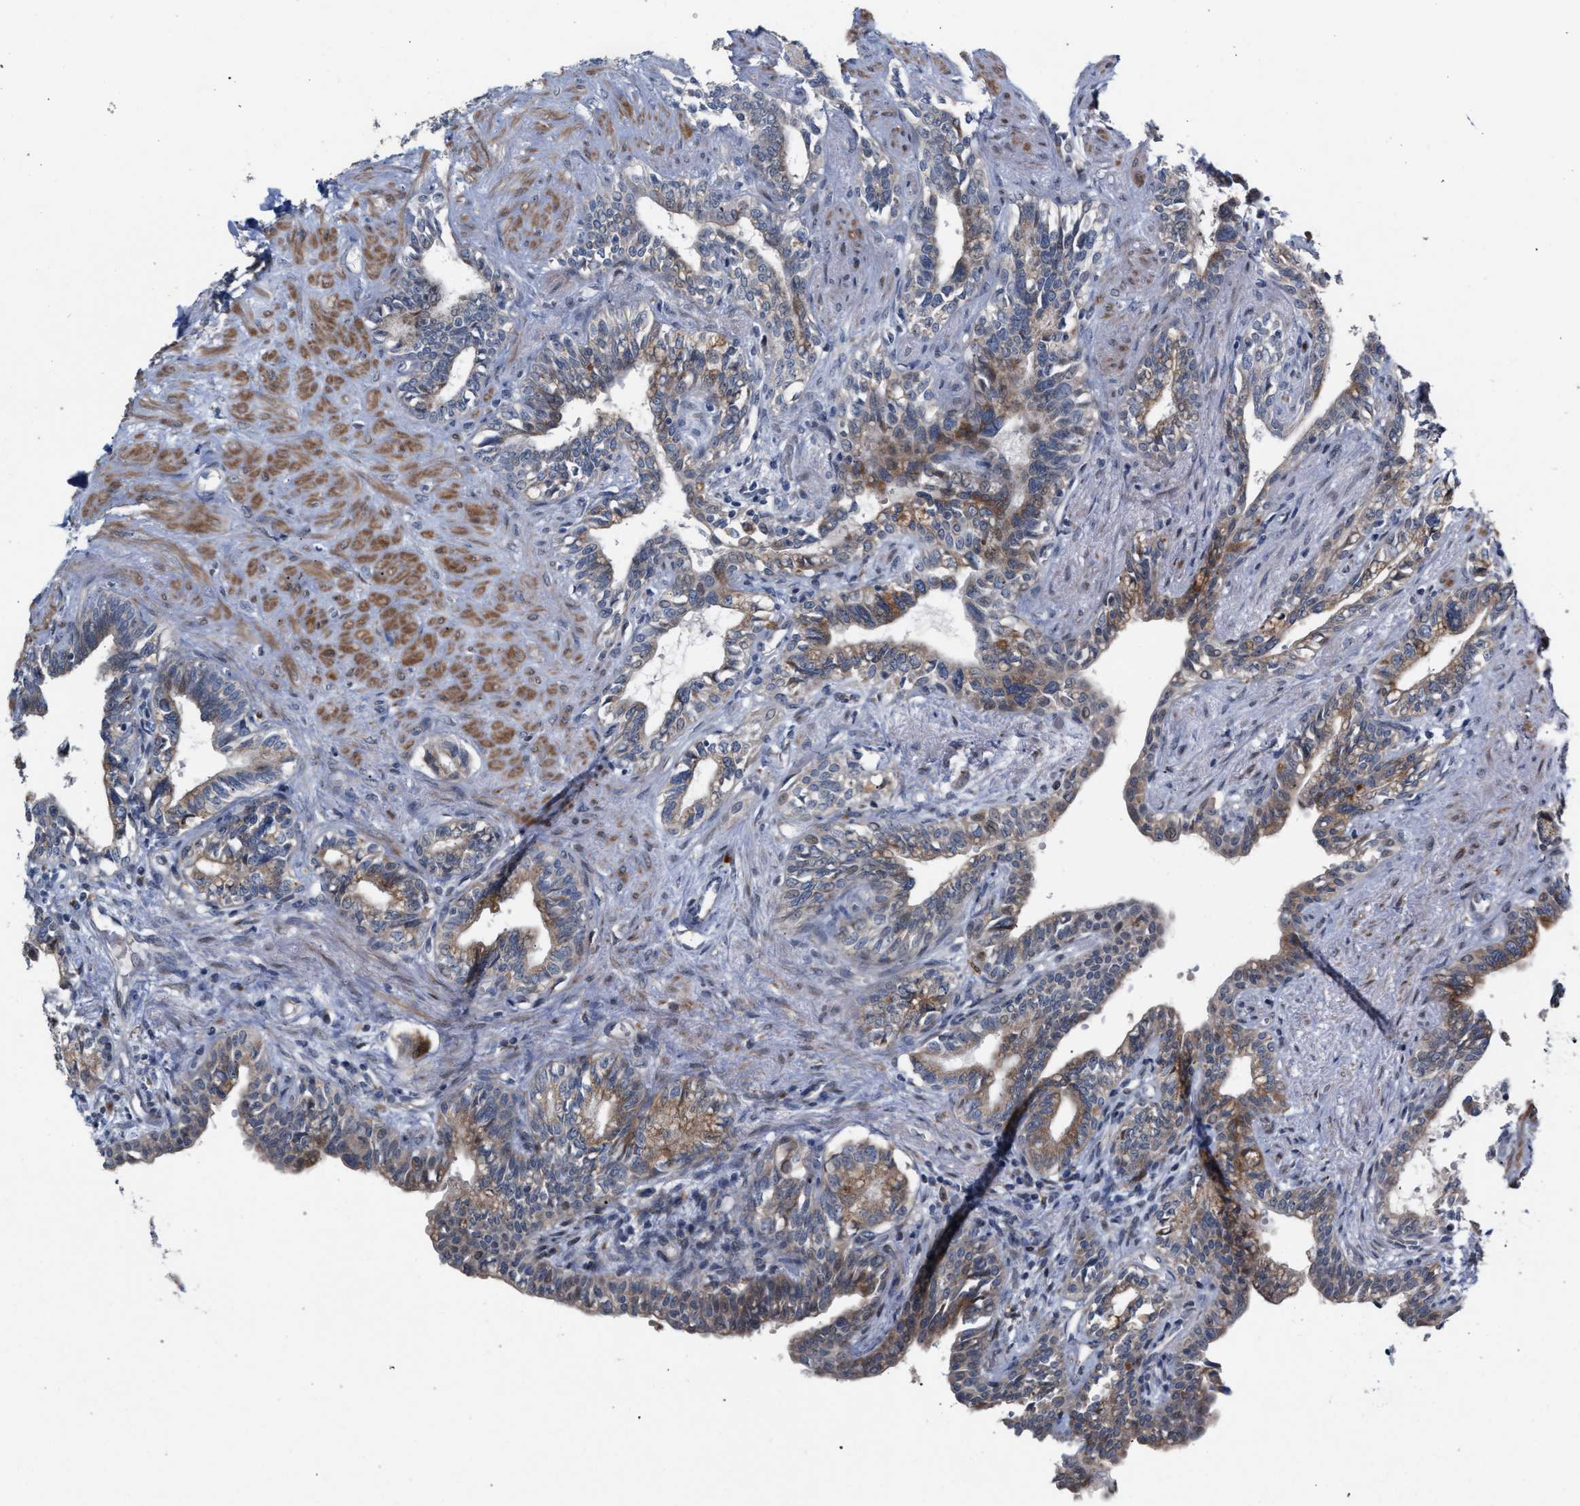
{"staining": {"intensity": "moderate", "quantity": "25%-75%", "location": "cytoplasmic/membranous"}, "tissue": "seminal vesicle", "cell_type": "Glandular cells", "image_type": "normal", "snomed": [{"axis": "morphology", "description": "Normal tissue, NOS"}, {"axis": "morphology", "description": "Adenocarcinoma, High grade"}, {"axis": "topography", "description": "Prostate"}, {"axis": "topography", "description": "Seminal veicle"}], "caption": "Moderate cytoplasmic/membranous protein positivity is appreciated in about 25%-75% of glandular cells in seminal vesicle. The staining was performed using DAB to visualize the protein expression in brown, while the nuclei were stained in blue with hematoxylin (Magnification: 20x).", "gene": "RNF135", "patient": {"sex": "male", "age": 55}}